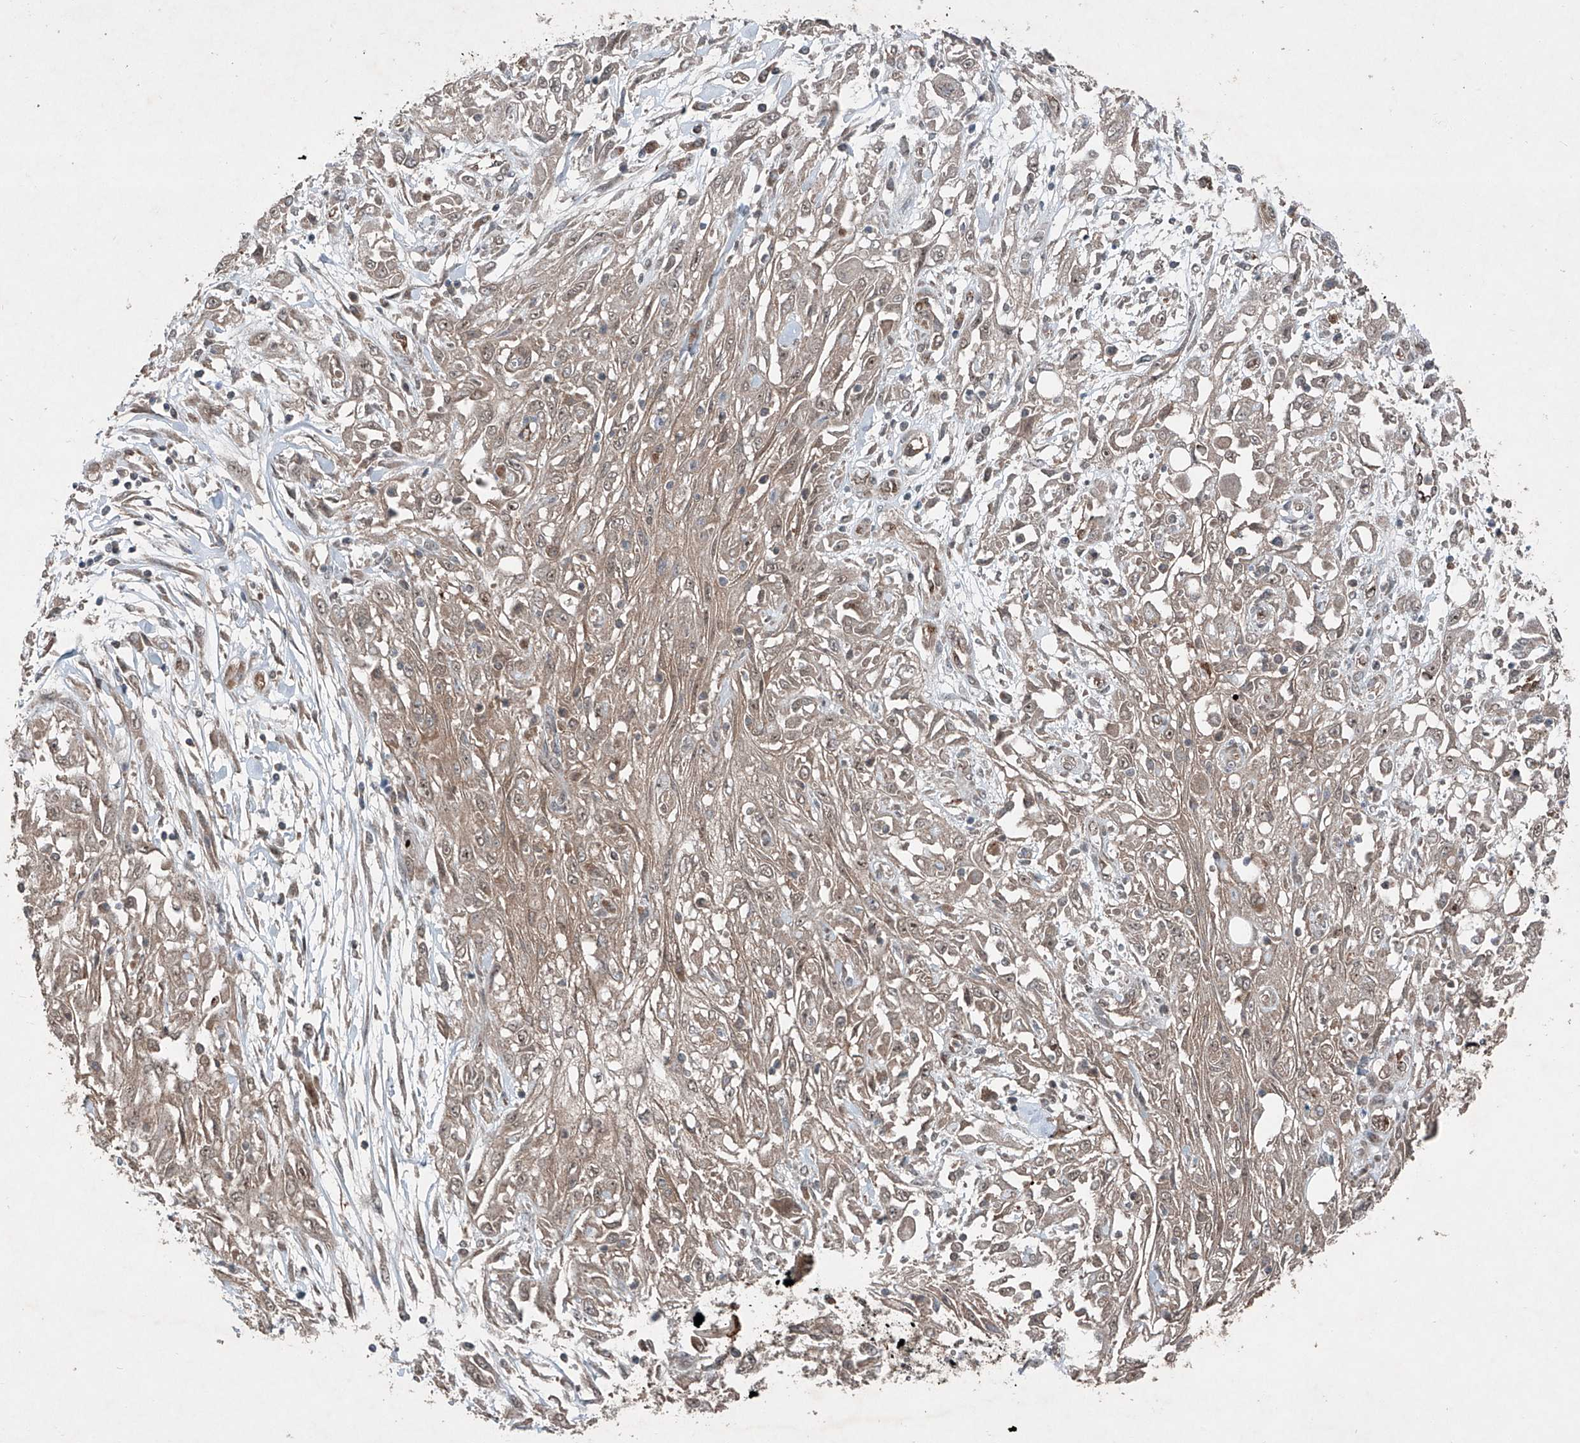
{"staining": {"intensity": "weak", "quantity": "25%-75%", "location": "cytoplasmic/membranous,nuclear"}, "tissue": "skin cancer", "cell_type": "Tumor cells", "image_type": "cancer", "snomed": [{"axis": "morphology", "description": "Squamous cell carcinoma, NOS"}, {"axis": "morphology", "description": "Squamous cell carcinoma, metastatic, NOS"}, {"axis": "topography", "description": "Skin"}, {"axis": "topography", "description": "Lymph node"}], "caption": "Immunohistochemistry histopathology image of human skin cancer (metastatic squamous cell carcinoma) stained for a protein (brown), which displays low levels of weak cytoplasmic/membranous and nuclear positivity in approximately 25%-75% of tumor cells.", "gene": "ZNF620", "patient": {"sex": "male", "age": 75}}